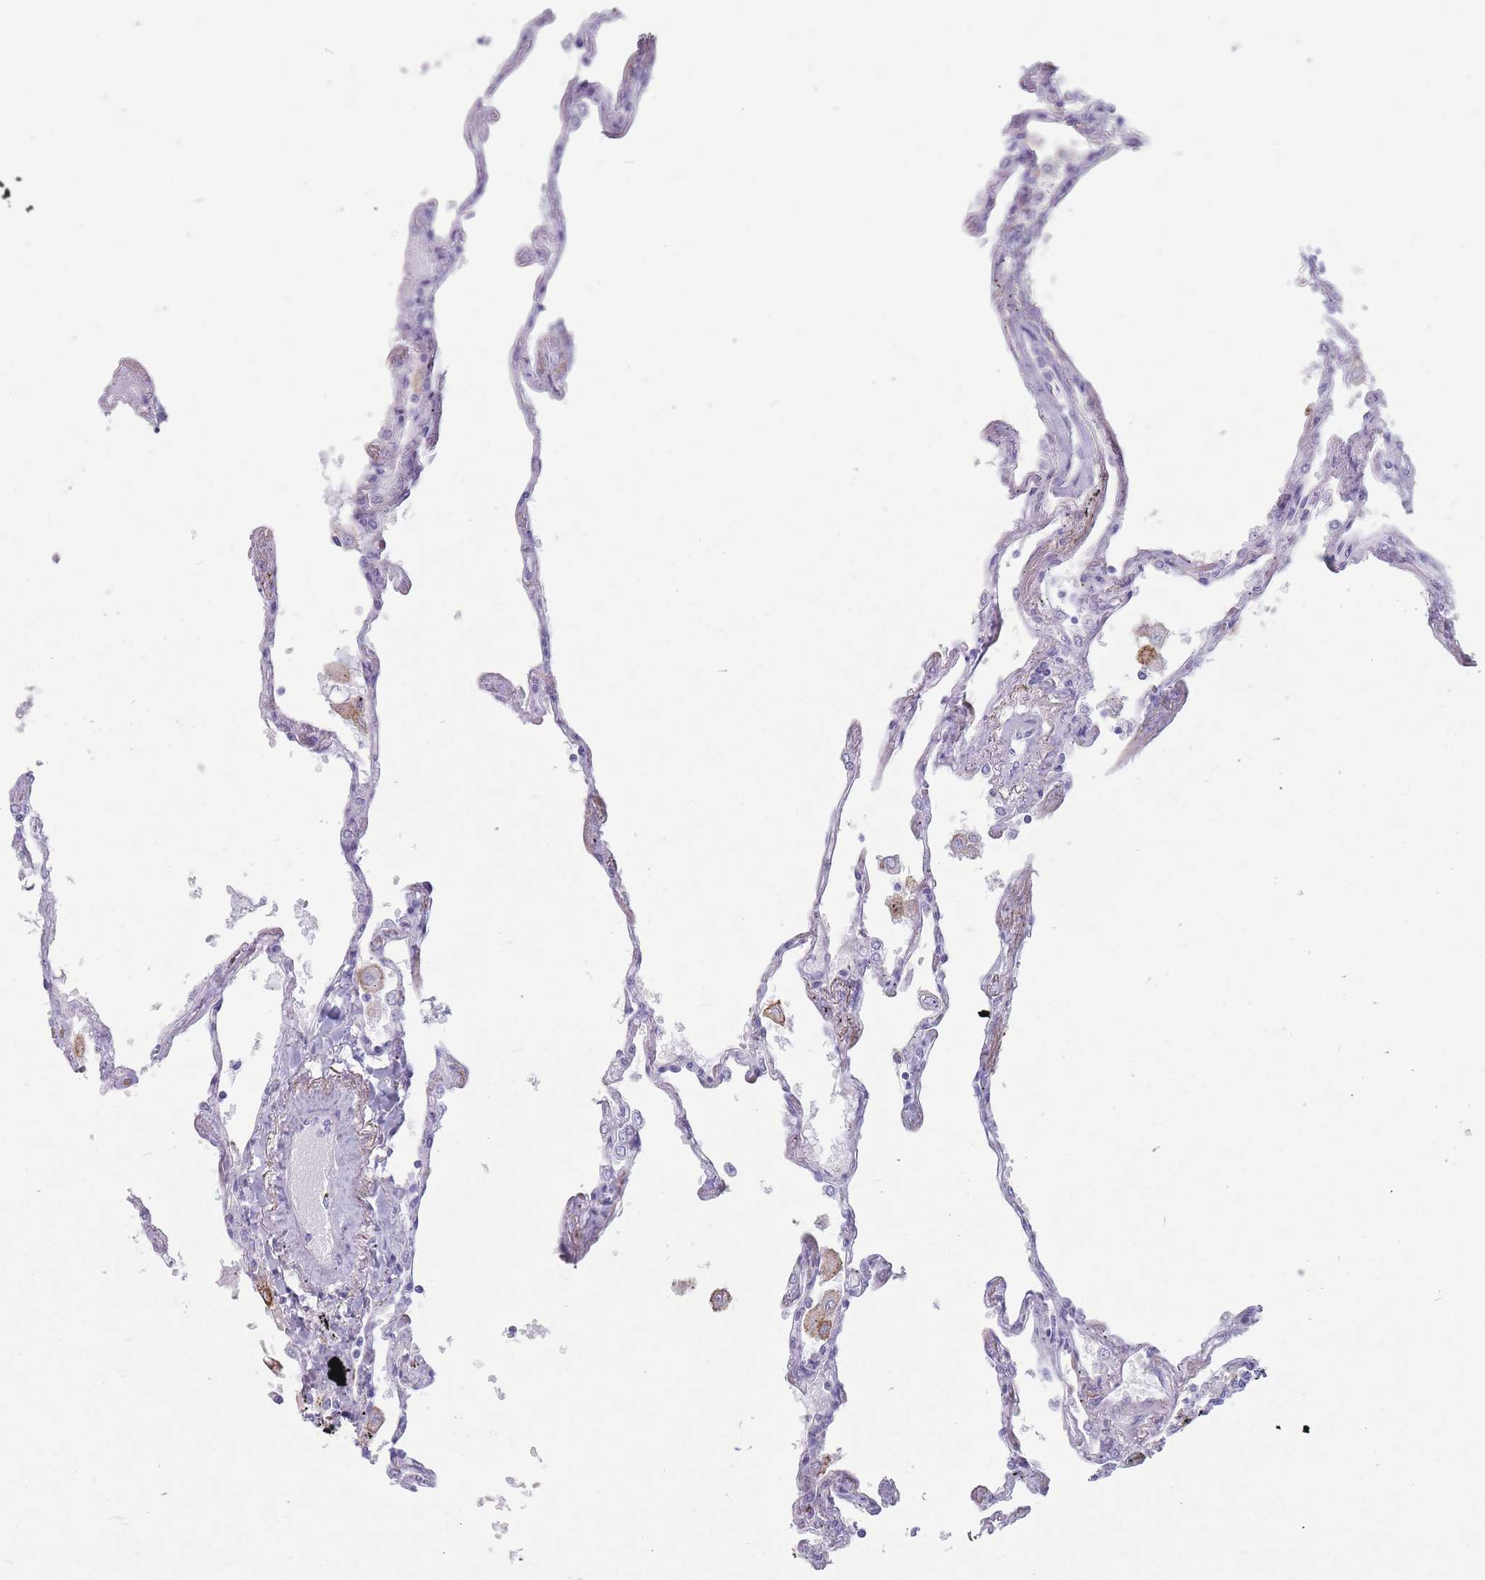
{"staining": {"intensity": "negative", "quantity": "none", "location": "none"}, "tissue": "lung", "cell_type": "Alveolar cells", "image_type": "normal", "snomed": [{"axis": "morphology", "description": "Normal tissue, NOS"}, {"axis": "topography", "description": "Lung"}], "caption": "Immunohistochemistry (IHC) of benign lung displays no positivity in alveolar cells. (DAB (3,3'-diaminobenzidine) IHC, high magnification).", "gene": "ST3GAL5", "patient": {"sex": "female", "age": 67}}